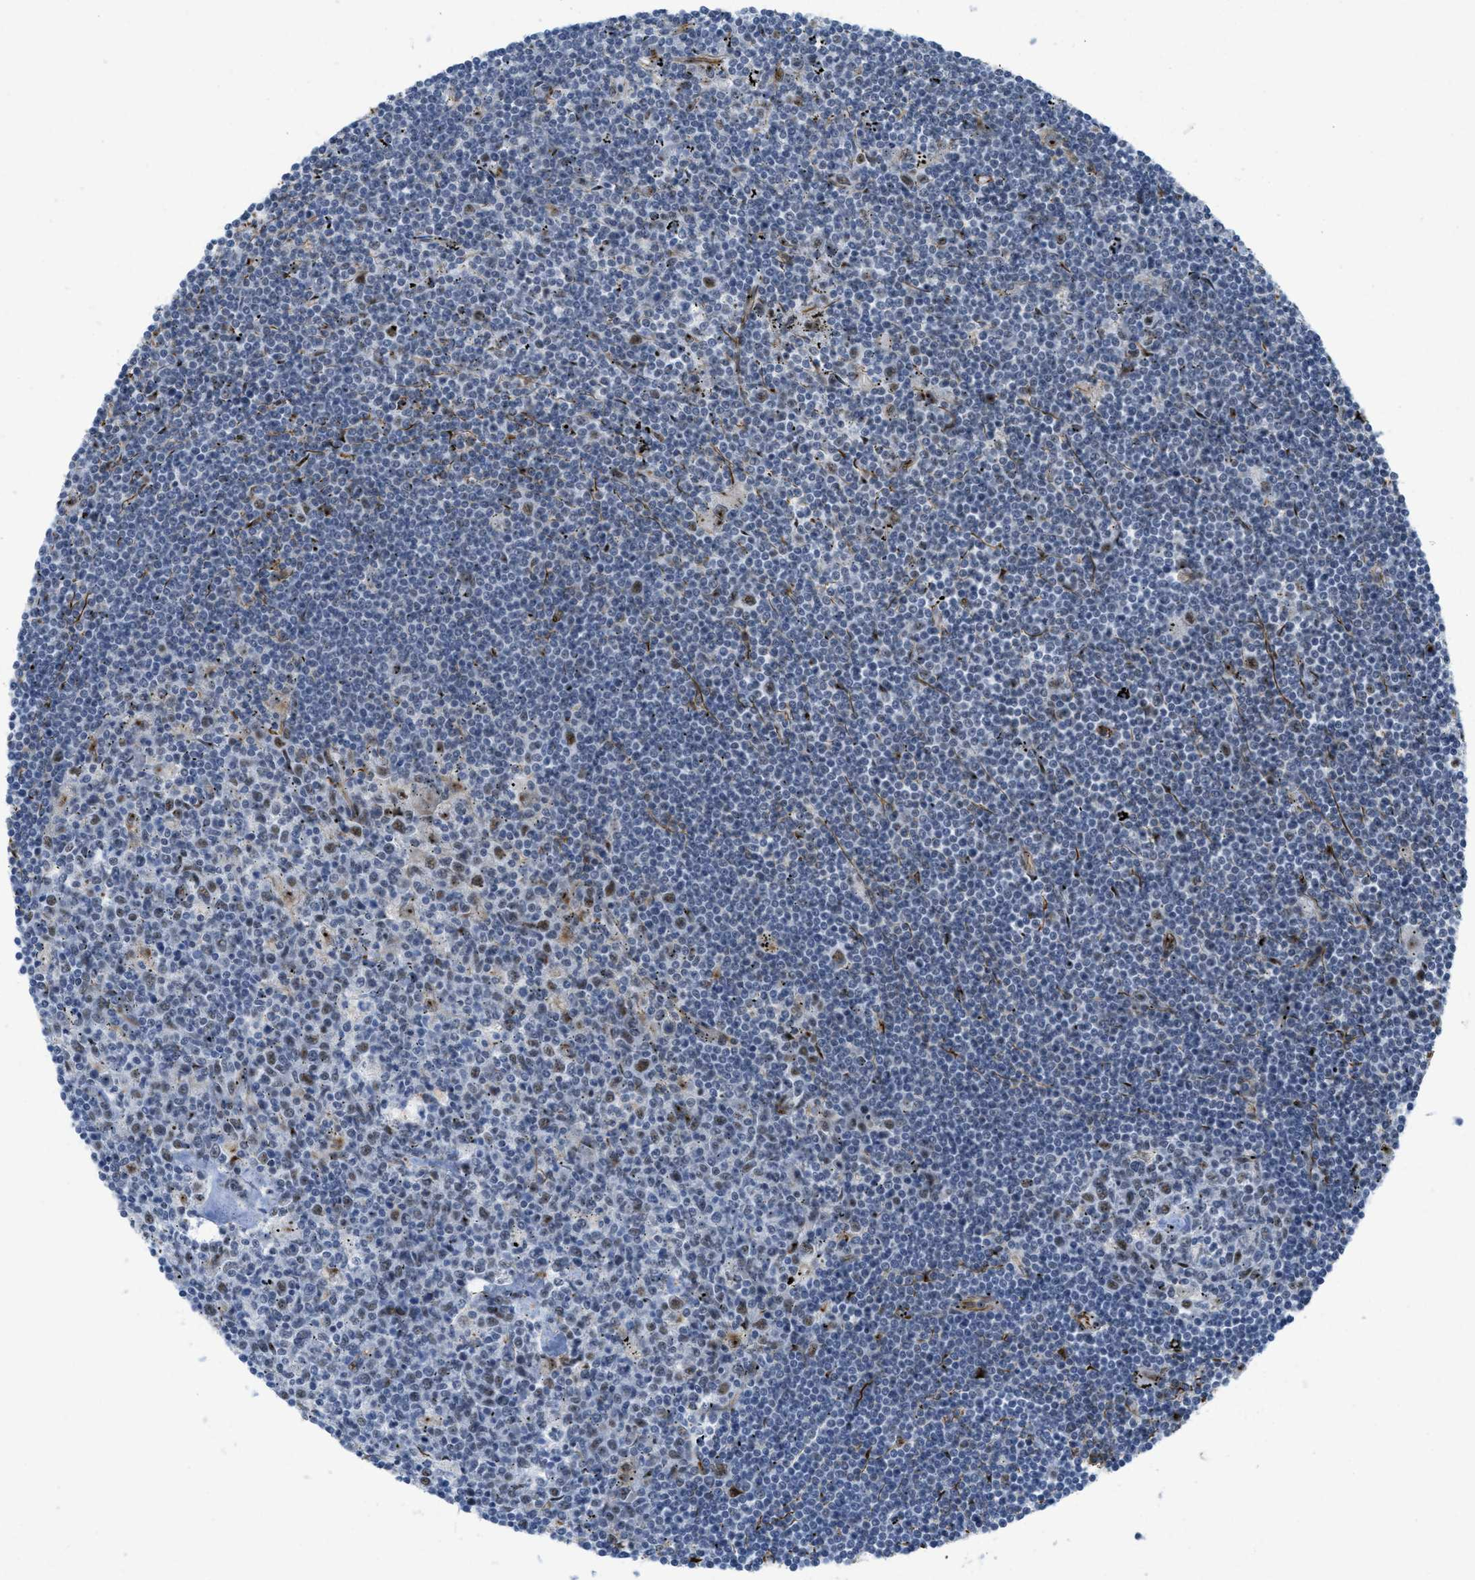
{"staining": {"intensity": "negative", "quantity": "none", "location": "none"}, "tissue": "lymphoma", "cell_type": "Tumor cells", "image_type": "cancer", "snomed": [{"axis": "morphology", "description": "Malignant lymphoma, non-Hodgkin's type, Low grade"}, {"axis": "topography", "description": "Spleen"}], "caption": "Immunohistochemical staining of human malignant lymphoma, non-Hodgkin's type (low-grade) displays no significant expression in tumor cells. (DAB (3,3'-diaminobenzidine) immunohistochemistry (IHC) visualized using brightfield microscopy, high magnification).", "gene": "LRRC8B", "patient": {"sex": "male", "age": 76}}